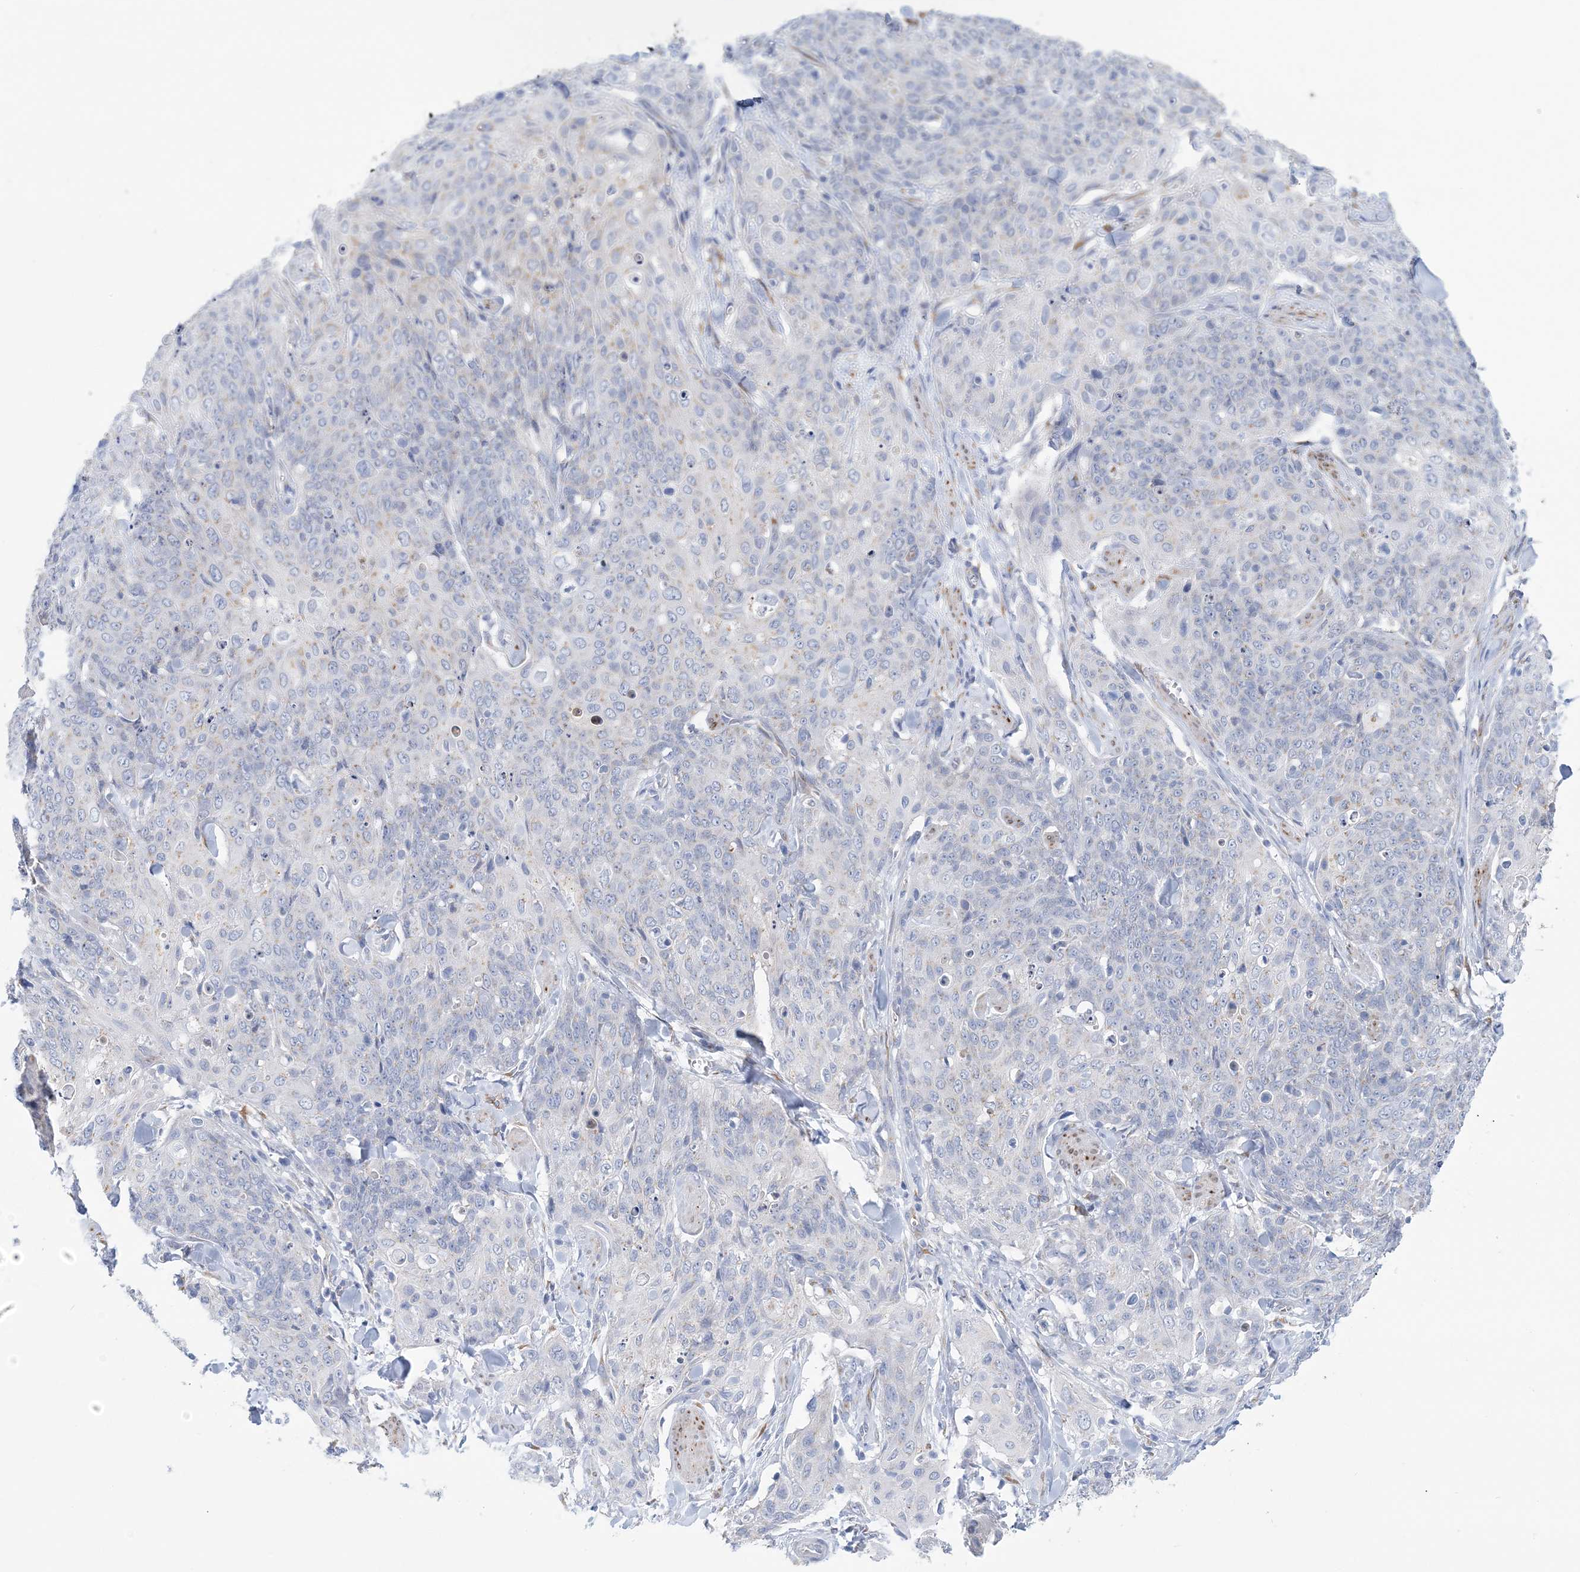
{"staining": {"intensity": "negative", "quantity": "none", "location": "none"}, "tissue": "skin cancer", "cell_type": "Tumor cells", "image_type": "cancer", "snomed": [{"axis": "morphology", "description": "Squamous cell carcinoma, NOS"}, {"axis": "topography", "description": "Skin"}, {"axis": "topography", "description": "Vulva"}], "caption": "An immunohistochemistry (IHC) micrograph of skin cancer (squamous cell carcinoma) is shown. There is no staining in tumor cells of skin cancer (squamous cell carcinoma).", "gene": "PLEKHG4B", "patient": {"sex": "female", "age": 85}}